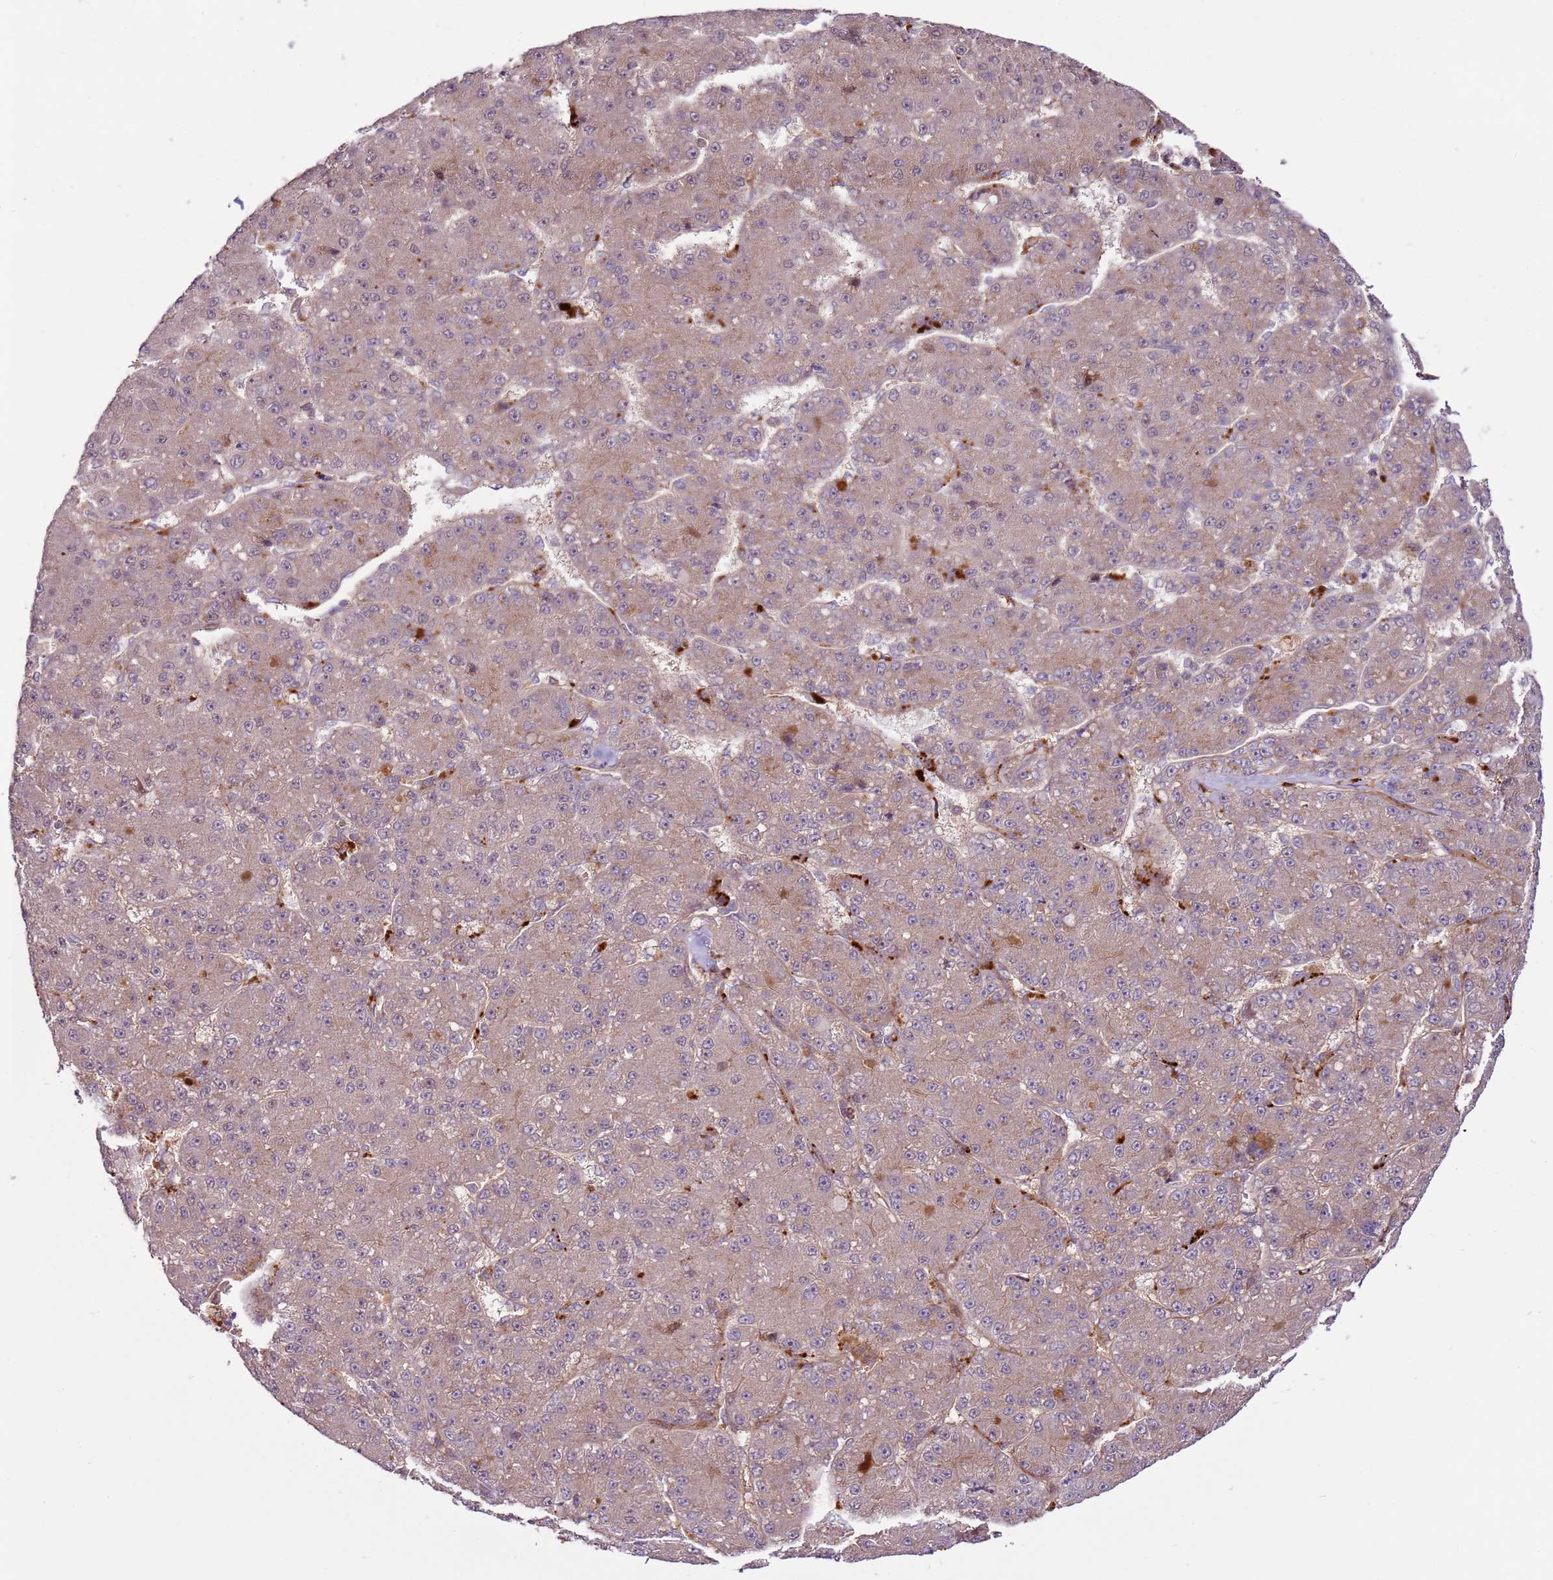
{"staining": {"intensity": "weak", "quantity": "<25%", "location": "cytoplasmic/membranous"}, "tissue": "liver cancer", "cell_type": "Tumor cells", "image_type": "cancer", "snomed": [{"axis": "morphology", "description": "Carcinoma, Hepatocellular, NOS"}, {"axis": "topography", "description": "Liver"}], "caption": "This image is of liver cancer stained with IHC to label a protein in brown with the nuclei are counter-stained blue. There is no positivity in tumor cells.", "gene": "ZNF624", "patient": {"sex": "male", "age": 67}}